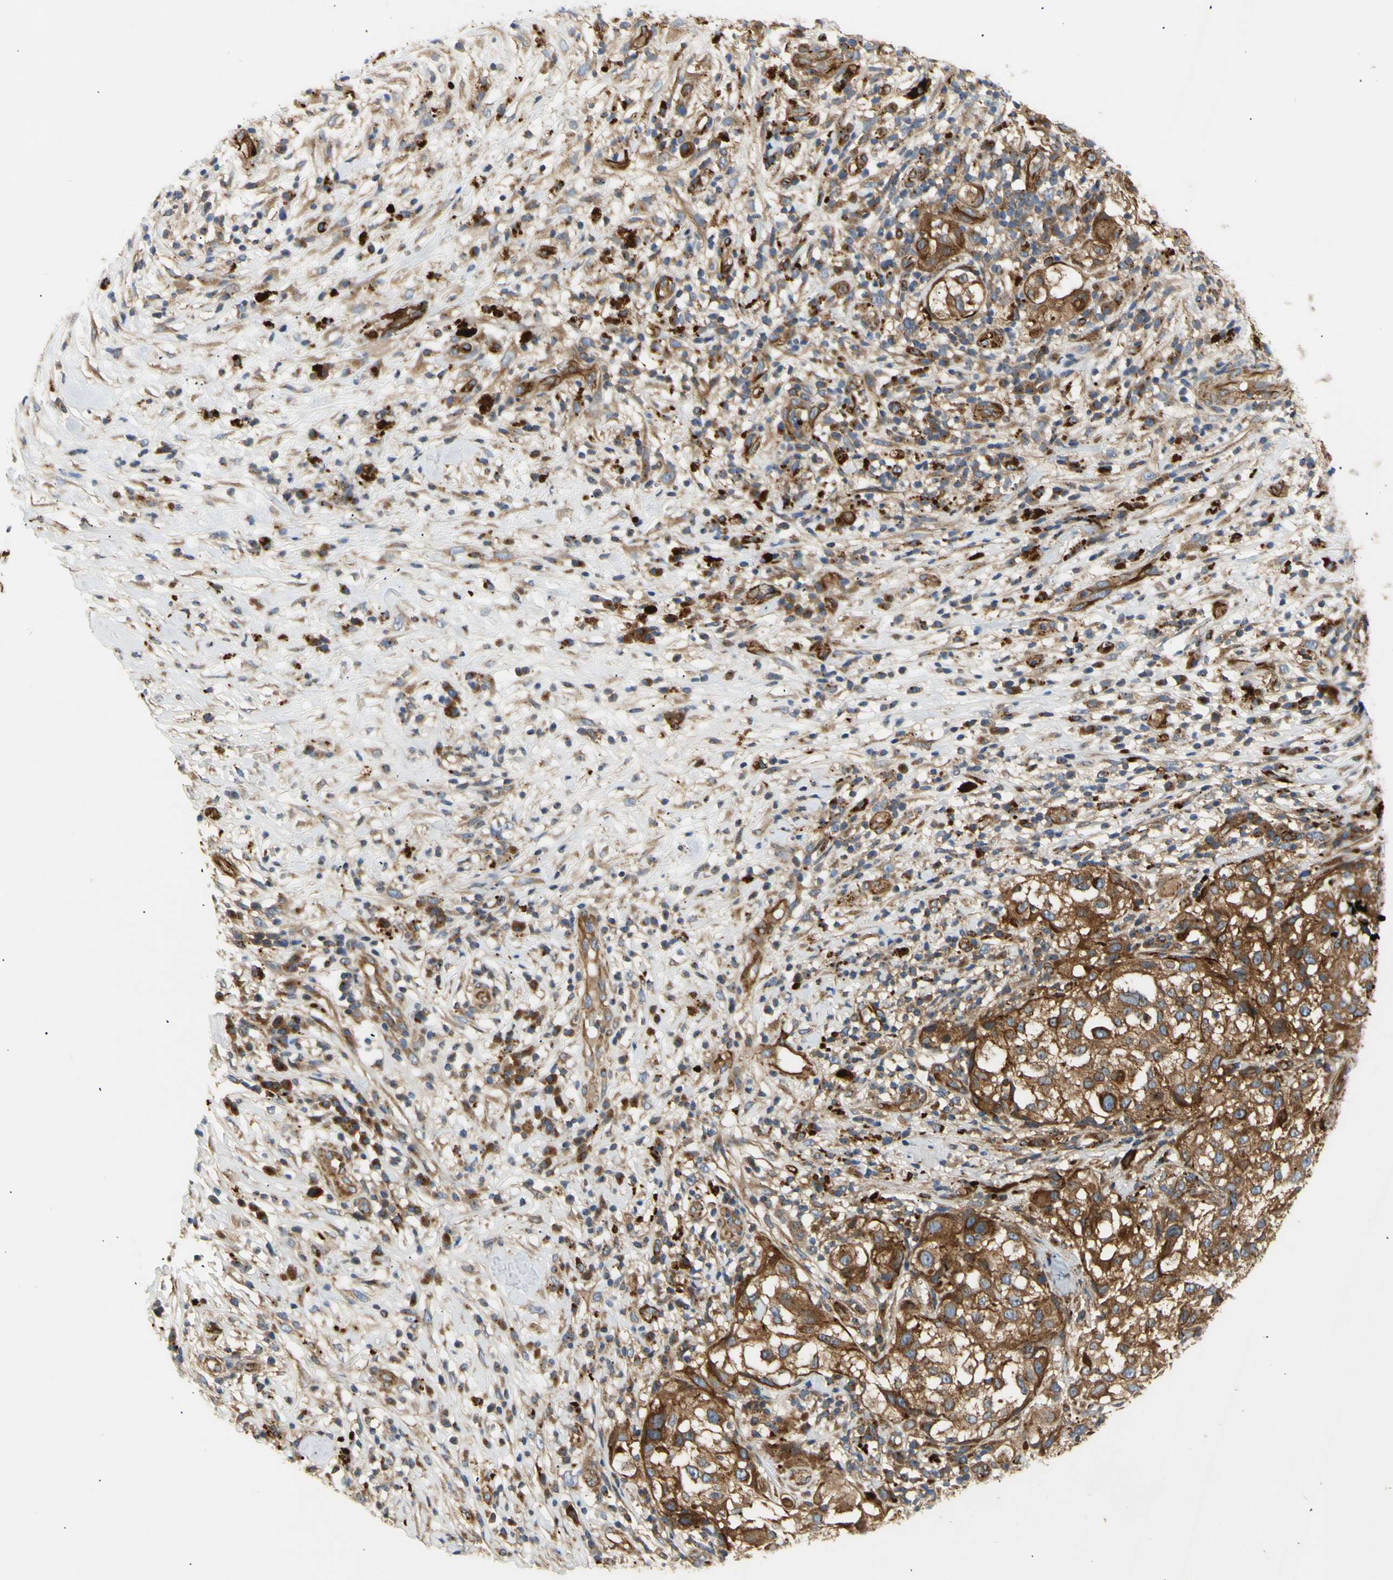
{"staining": {"intensity": "strong", "quantity": ">75%", "location": "cytoplasmic/membranous"}, "tissue": "melanoma", "cell_type": "Tumor cells", "image_type": "cancer", "snomed": [{"axis": "morphology", "description": "Necrosis, NOS"}, {"axis": "morphology", "description": "Malignant melanoma, NOS"}, {"axis": "topography", "description": "Skin"}], "caption": "Strong cytoplasmic/membranous positivity is seen in approximately >75% of tumor cells in melanoma.", "gene": "TUBG2", "patient": {"sex": "female", "age": 87}}